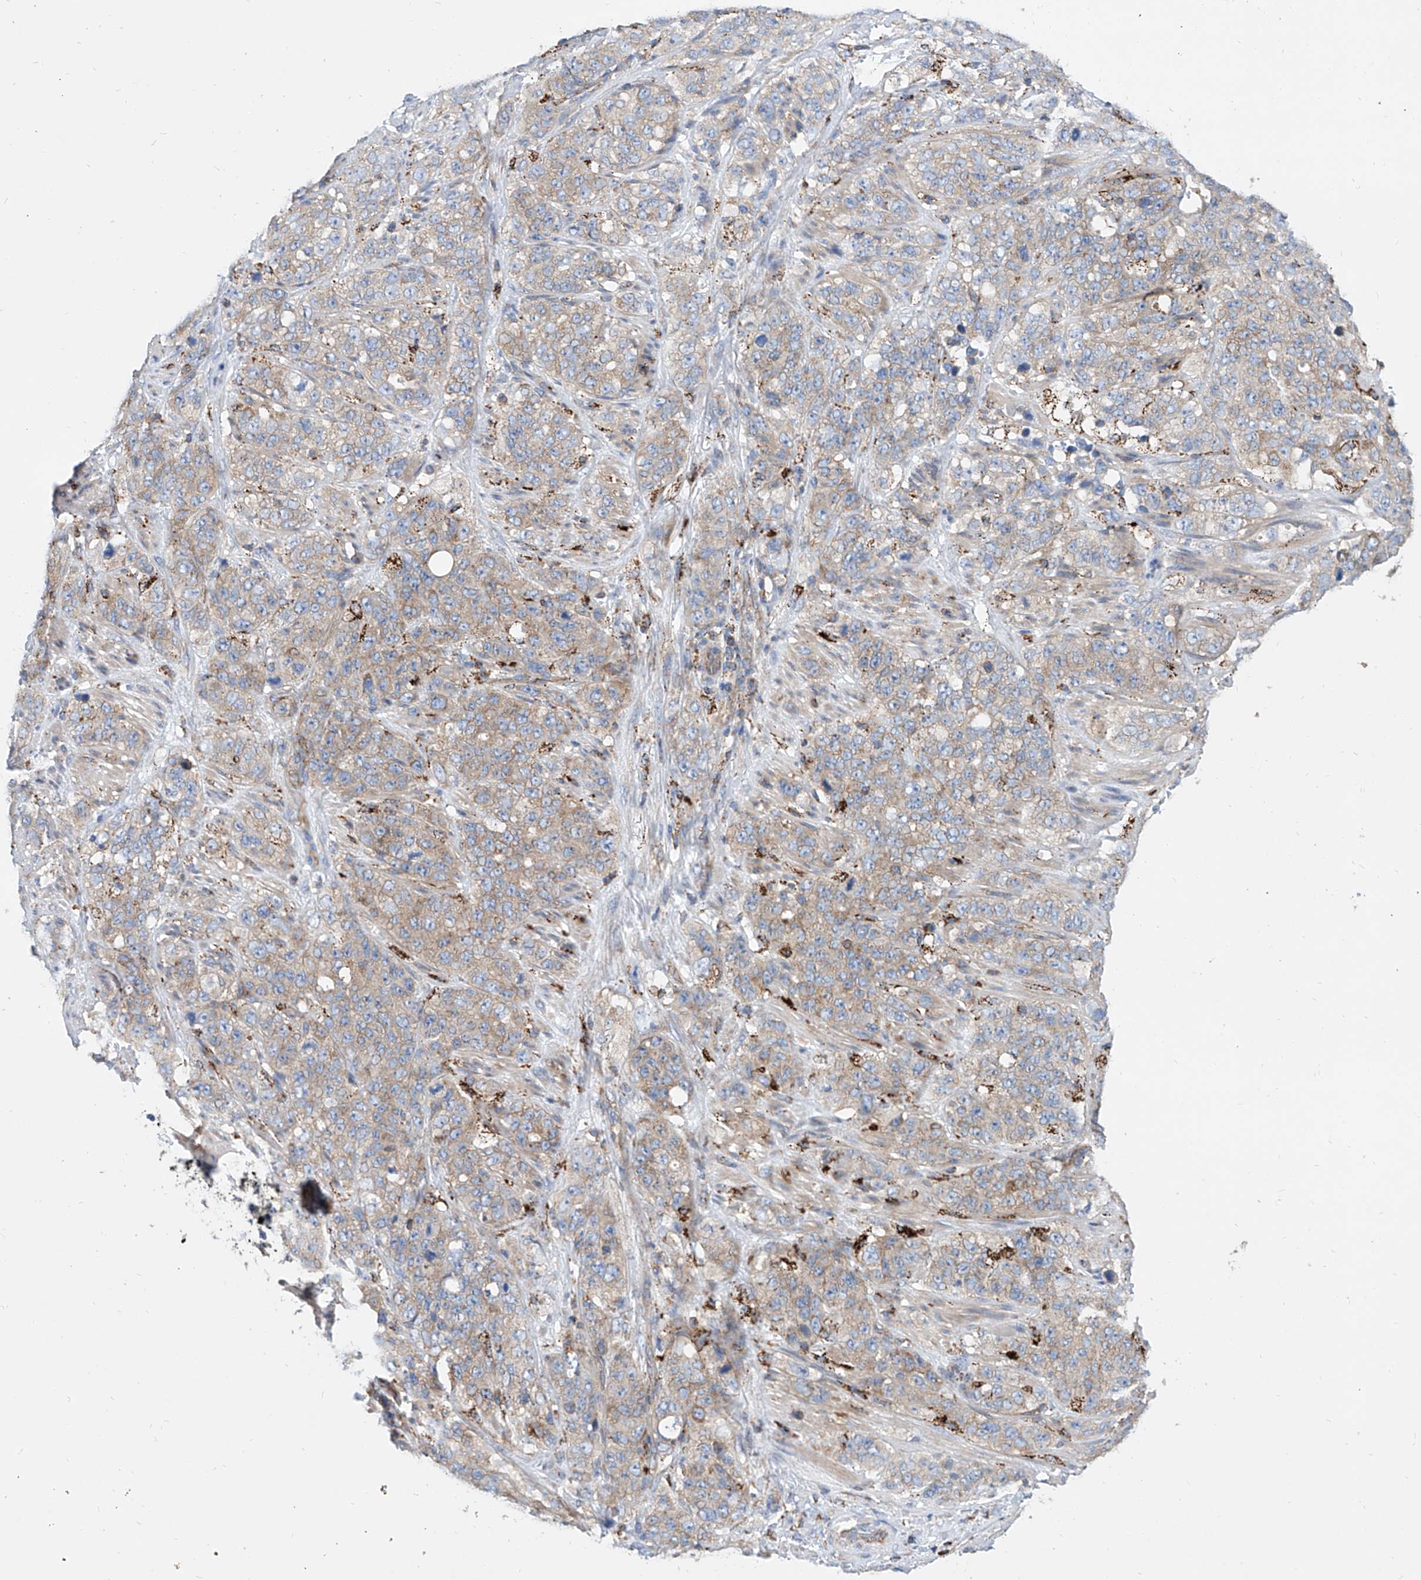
{"staining": {"intensity": "weak", "quantity": ">75%", "location": "cytoplasmic/membranous"}, "tissue": "stomach cancer", "cell_type": "Tumor cells", "image_type": "cancer", "snomed": [{"axis": "morphology", "description": "Adenocarcinoma, NOS"}, {"axis": "topography", "description": "Stomach"}], "caption": "High-magnification brightfield microscopy of stomach cancer stained with DAB (brown) and counterstained with hematoxylin (blue). tumor cells exhibit weak cytoplasmic/membranous expression is identified in about>75% of cells. The protein is stained brown, and the nuclei are stained in blue (DAB IHC with brightfield microscopy, high magnification).", "gene": "CPNE5", "patient": {"sex": "male", "age": 48}}